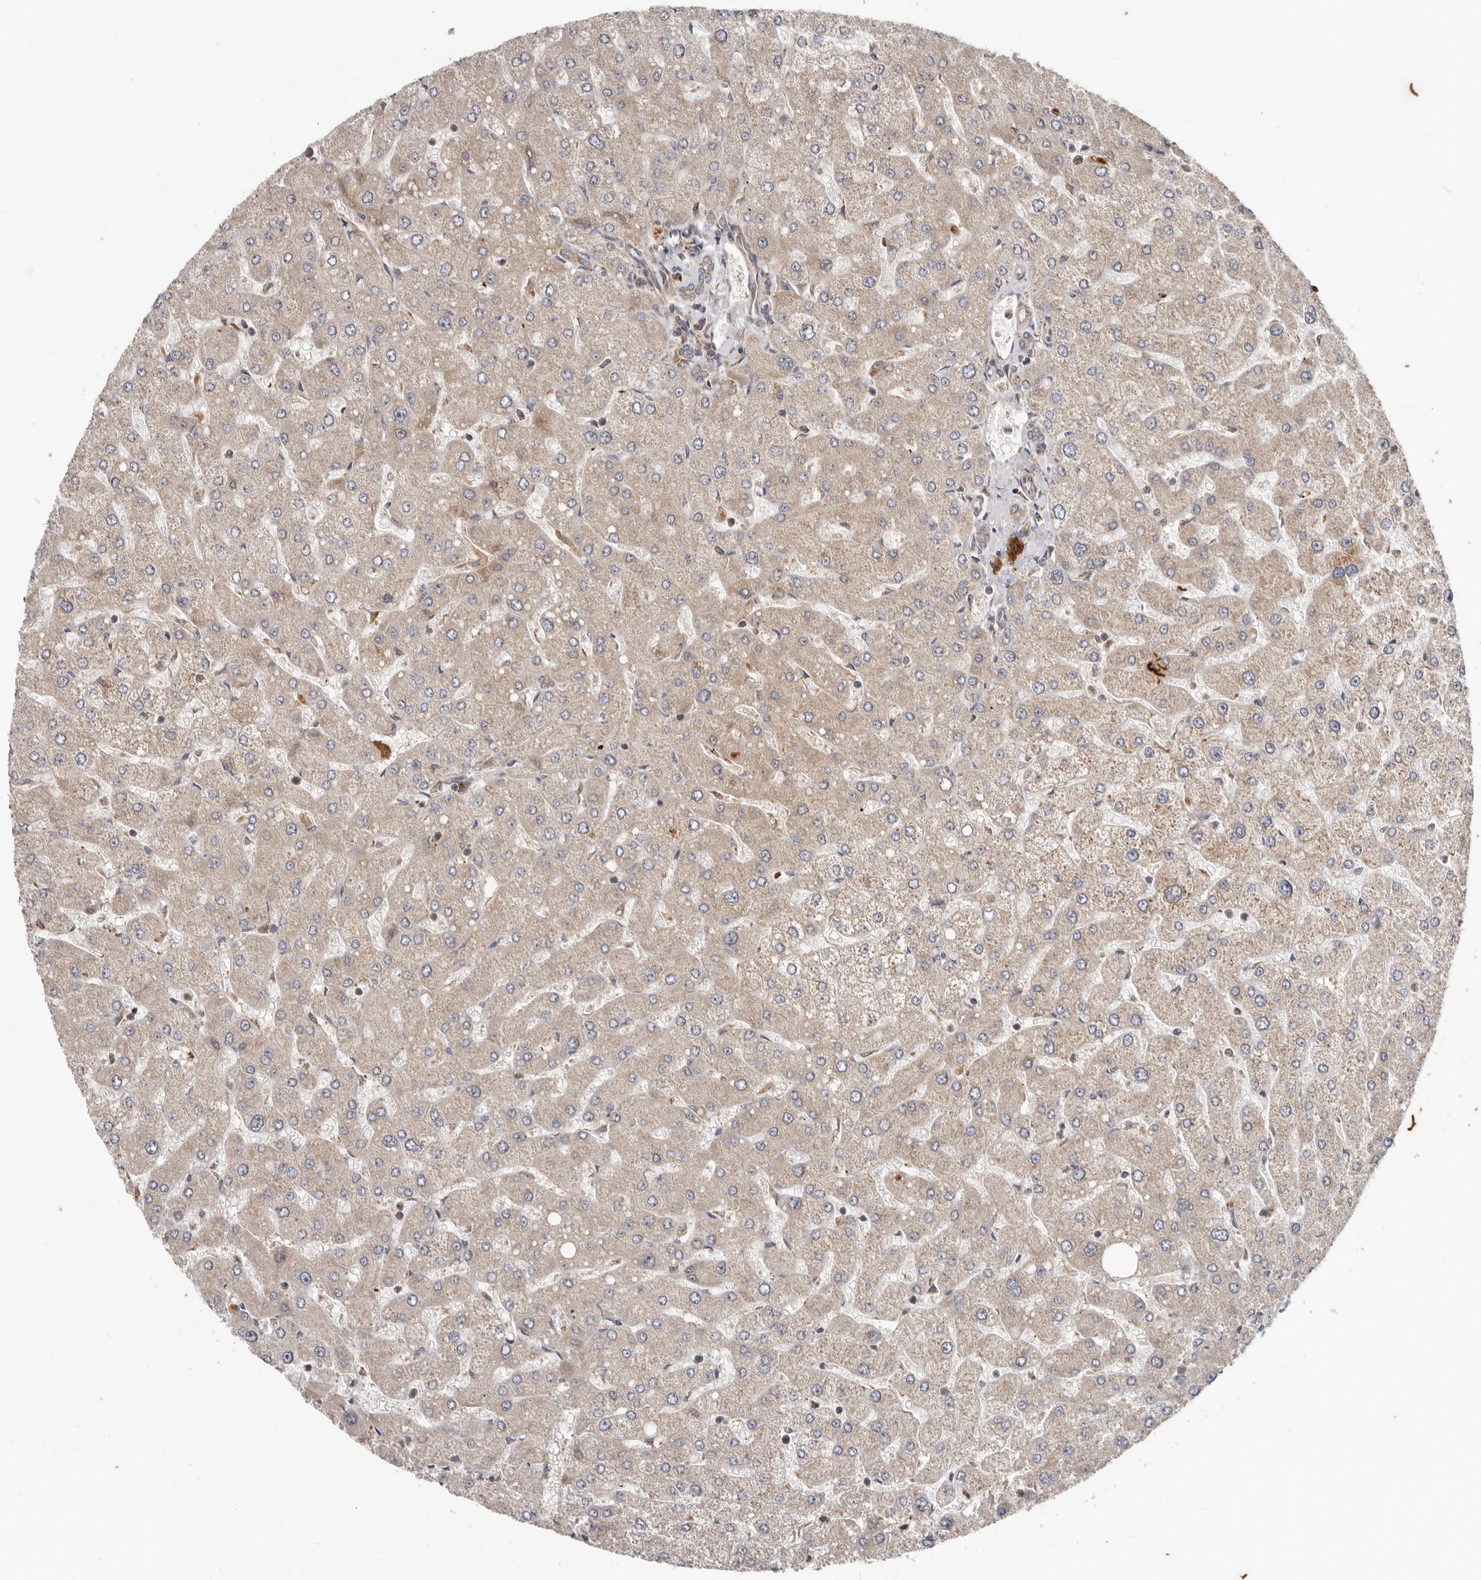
{"staining": {"intensity": "weak", "quantity": ">75%", "location": "cytoplasmic/membranous"}, "tissue": "liver", "cell_type": "Cholangiocytes", "image_type": "normal", "snomed": [{"axis": "morphology", "description": "Normal tissue, NOS"}, {"axis": "topography", "description": "Liver"}], "caption": "Human liver stained for a protein (brown) exhibits weak cytoplasmic/membranous positive staining in about >75% of cholangiocytes.", "gene": "MRPS10", "patient": {"sex": "male", "age": 55}}